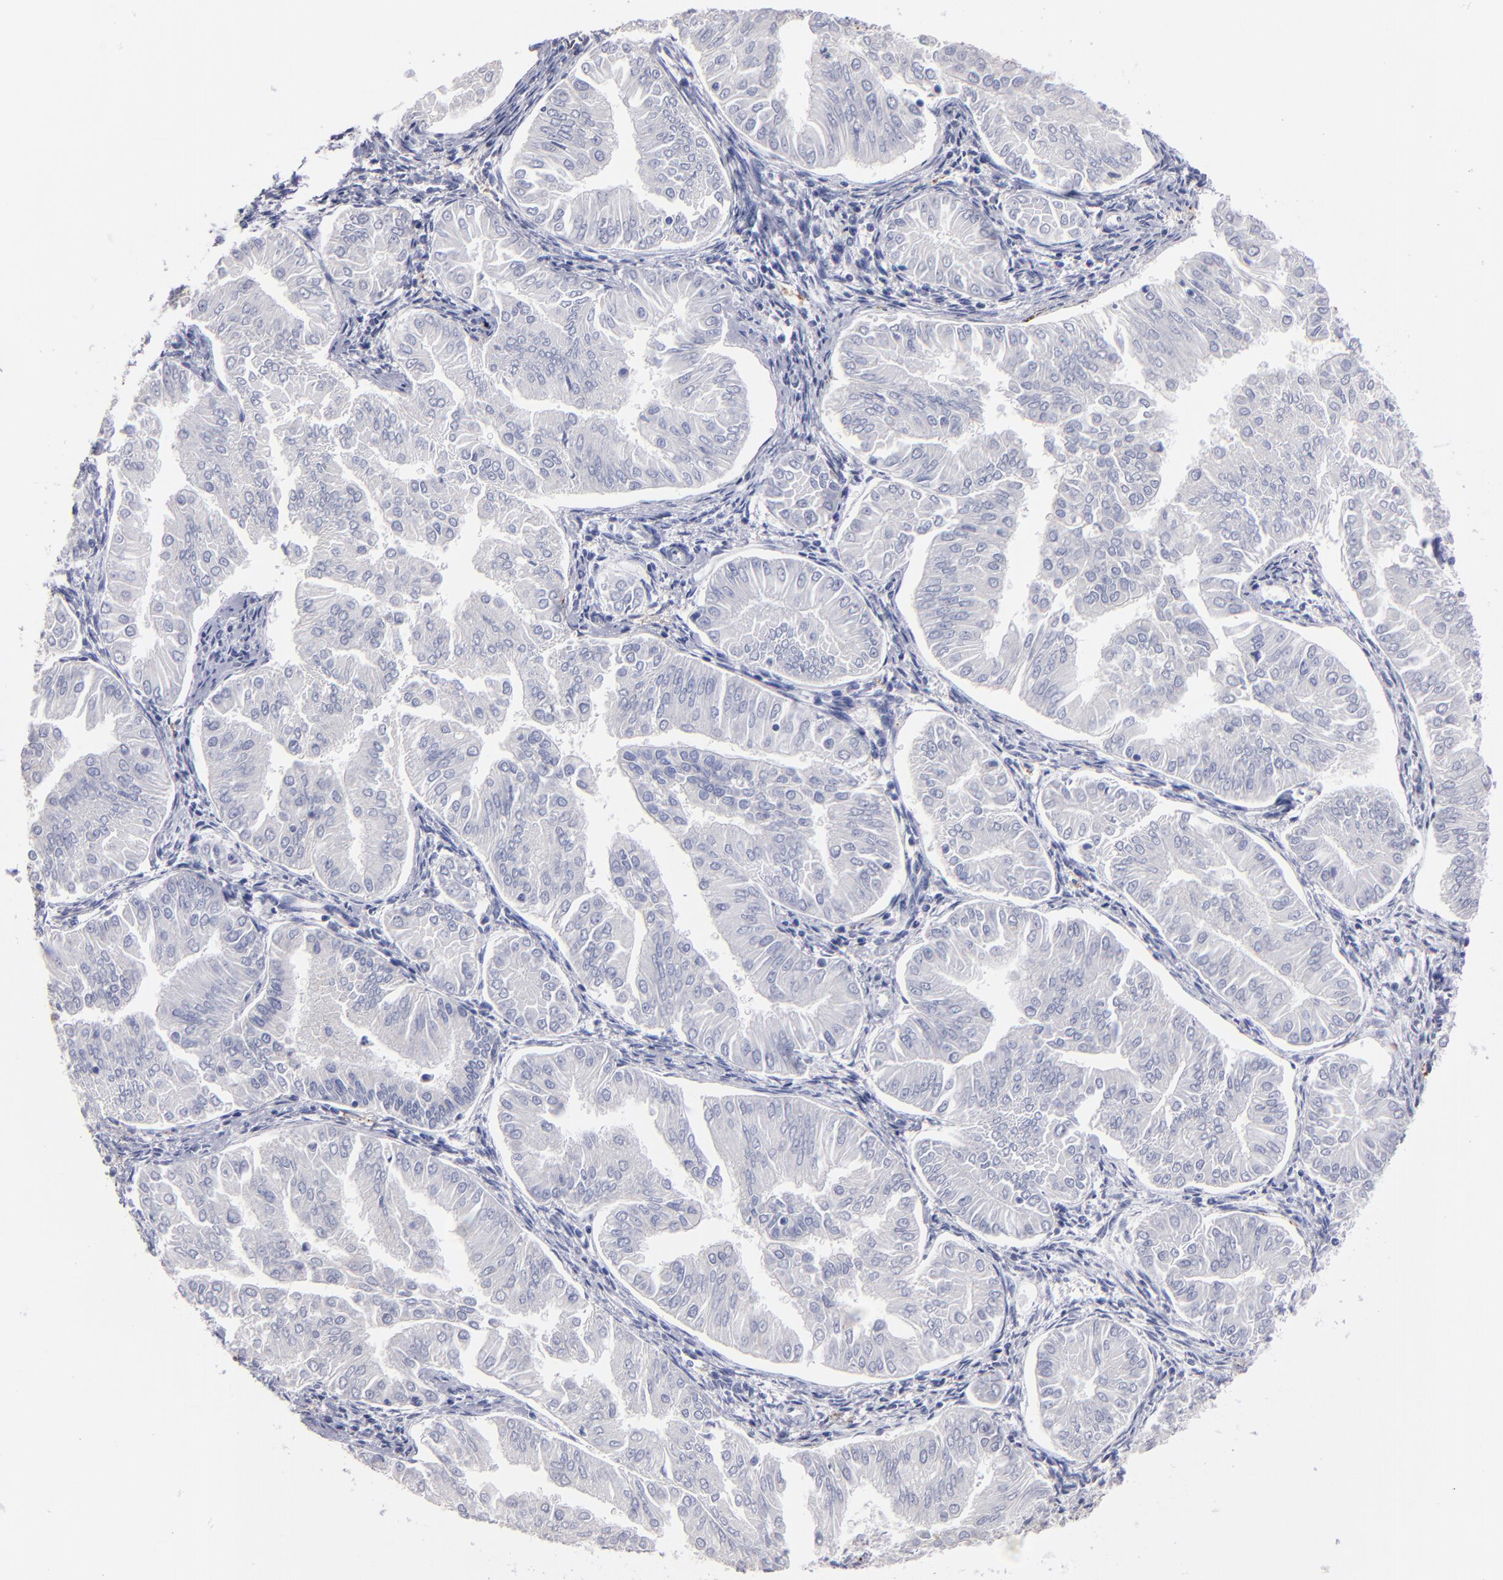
{"staining": {"intensity": "negative", "quantity": "none", "location": "none"}, "tissue": "endometrial cancer", "cell_type": "Tumor cells", "image_type": "cancer", "snomed": [{"axis": "morphology", "description": "Adenocarcinoma, NOS"}, {"axis": "topography", "description": "Endometrium"}], "caption": "DAB immunohistochemical staining of adenocarcinoma (endometrial) reveals no significant expression in tumor cells.", "gene": "FABP4", "patient": {"sex": "female", "age": 53}}